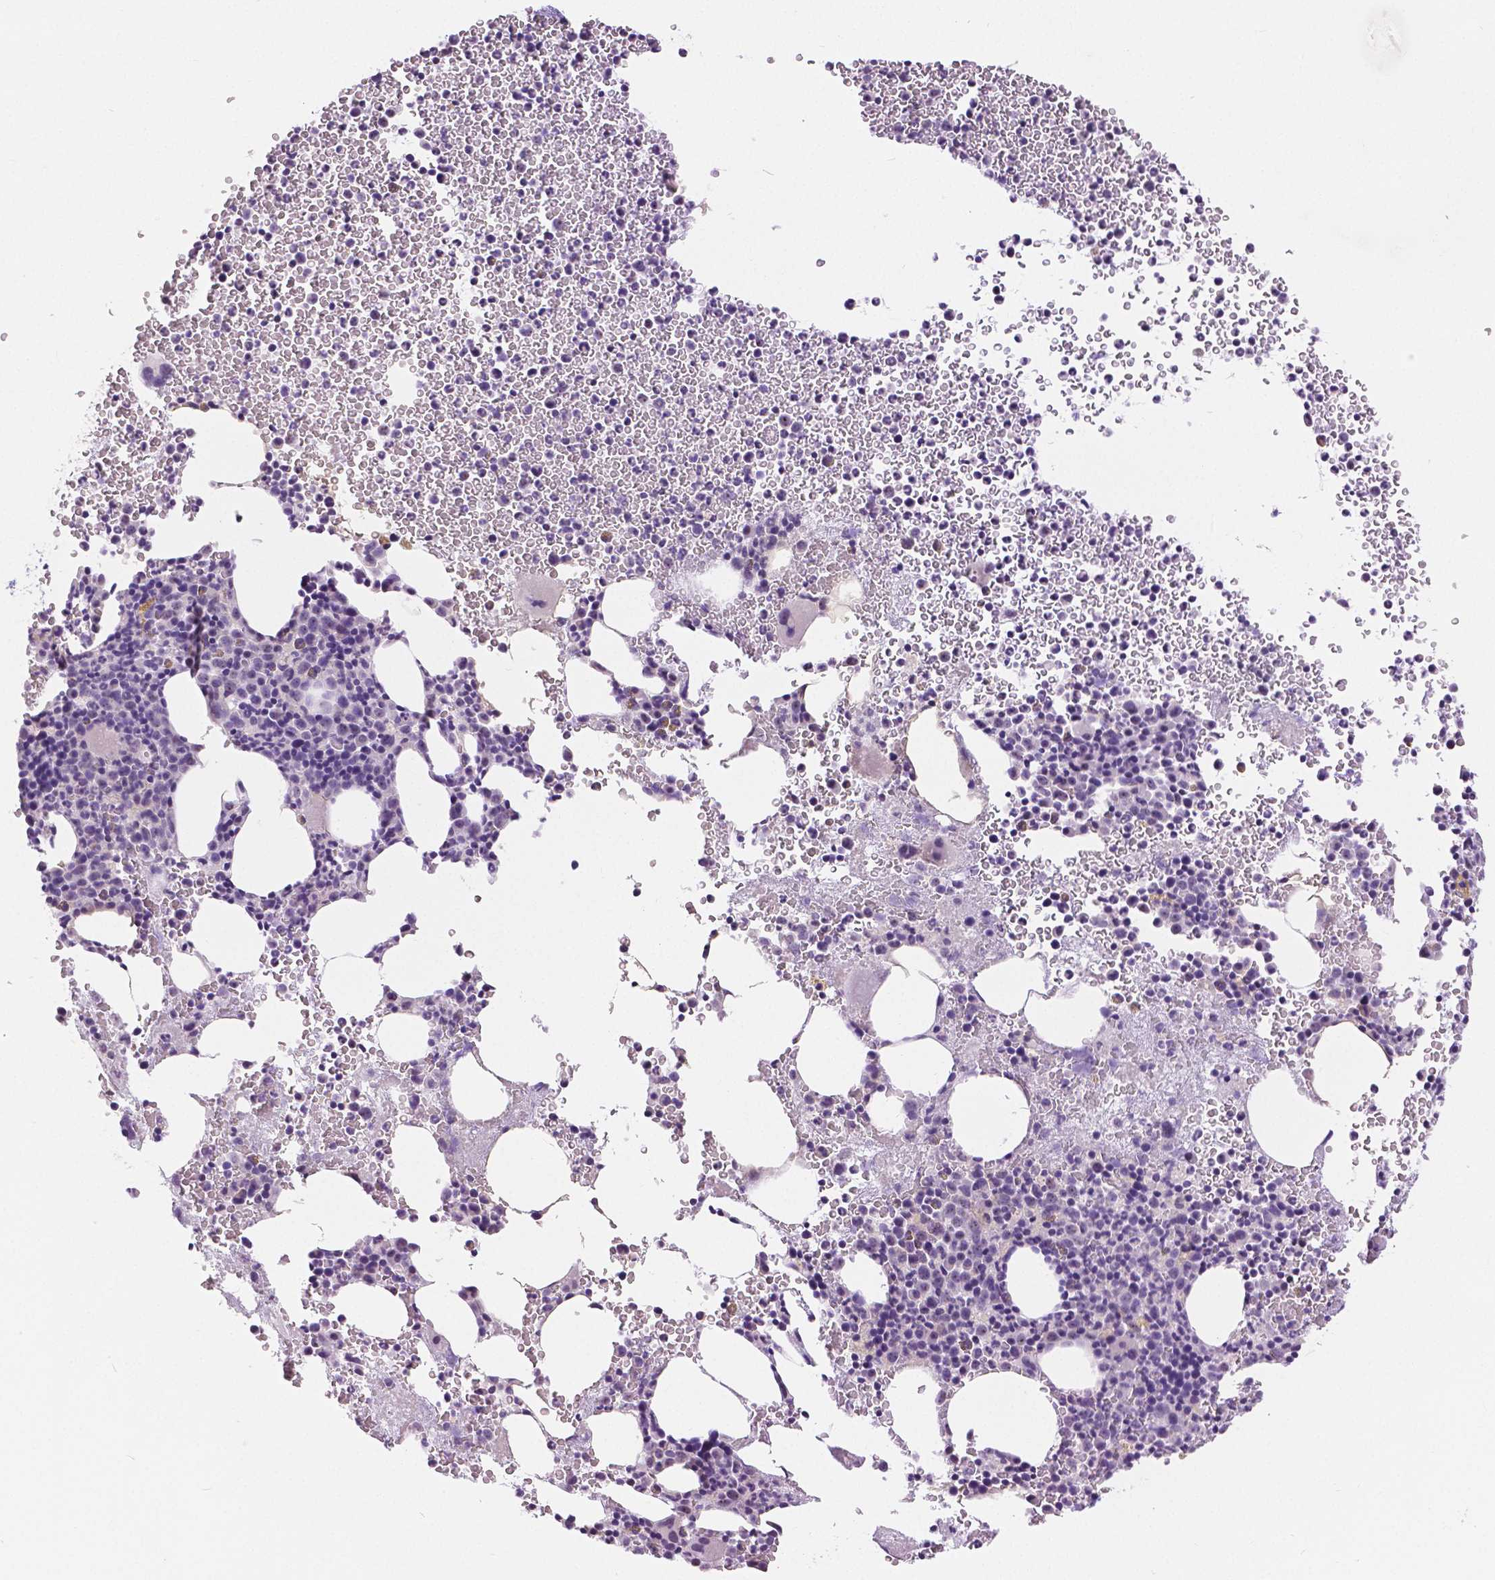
{"staining": {"intensity": "negative", "quantity": "none", "location": "none"}, "tissue": "bone marrow", "cell_type": "Hematopoietic cells", "image_type": "normal", "snomed": [{"axis": "morphology", "description": "Normal tissue, NOS"}, {"axis": "topography", "description": "Bone marrow"}], "caption": "IHC image of normal bone marrow stained for a protein (brown), which shows no staining in hematopoietic cells.", "gene": "NHP2", "patient": {"sex": "female", "age": 56}}